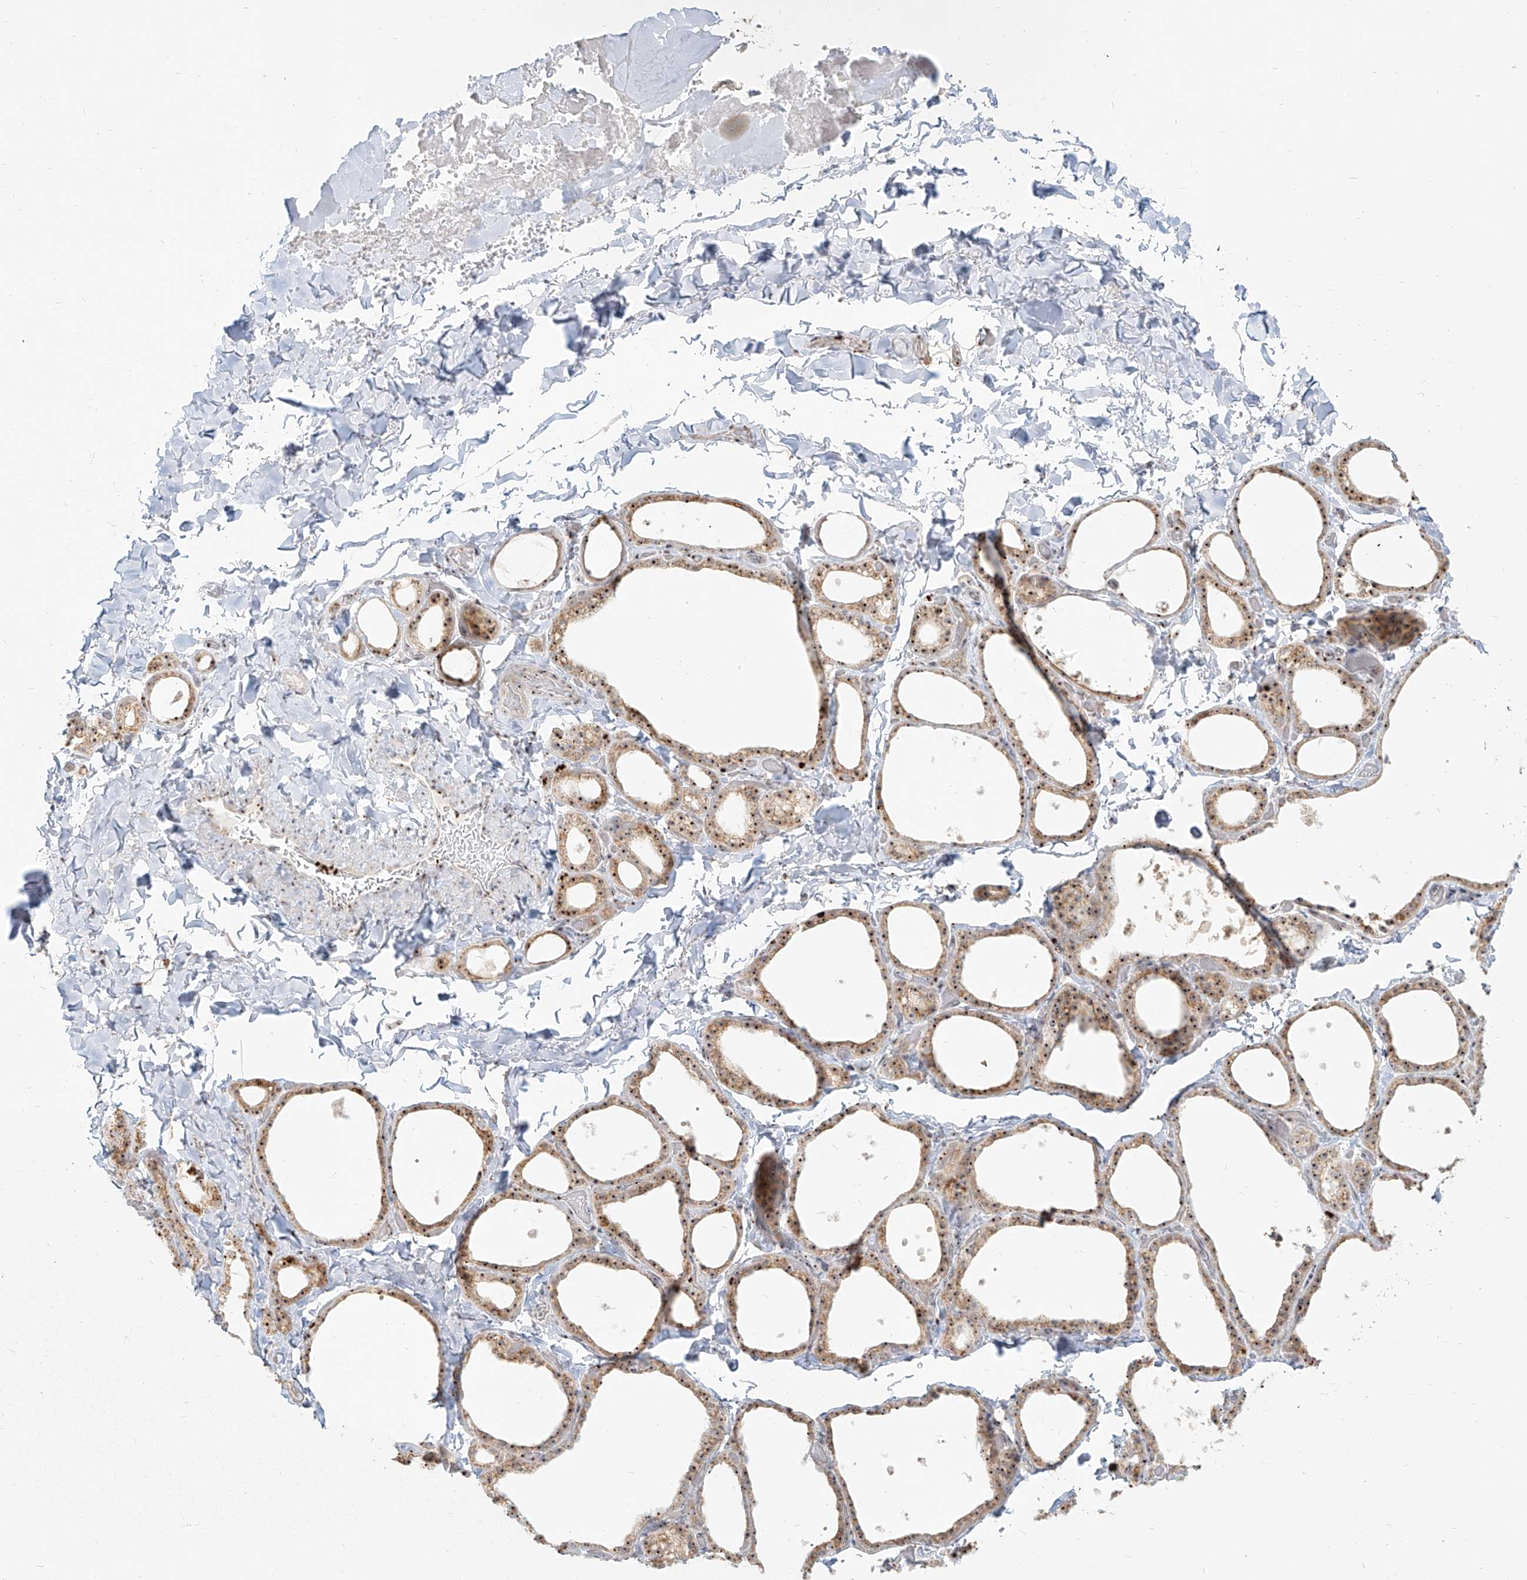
{"staining": {"intensity": "moderate", "quantity": "25%-75%", "location": "cytoplasmic/membranous,nuclear"}, "tissue": "thyroid gland", "cell_type": "Glandular cells", "image_type": "normal", "snomed": [{"axis": "morphology", "description": "Normal tissue, NOS"}, {"axis": "topography", "description": "Thyroid gland"}], "caption": "Protein staining exhibits moderate cytoplasmic/membranous,nuclear positivity in about 25%-75% of glandular cells in benign thyroid gland.", "gene": "BYSL", "patient": {"sex": "female", "age": 44}}